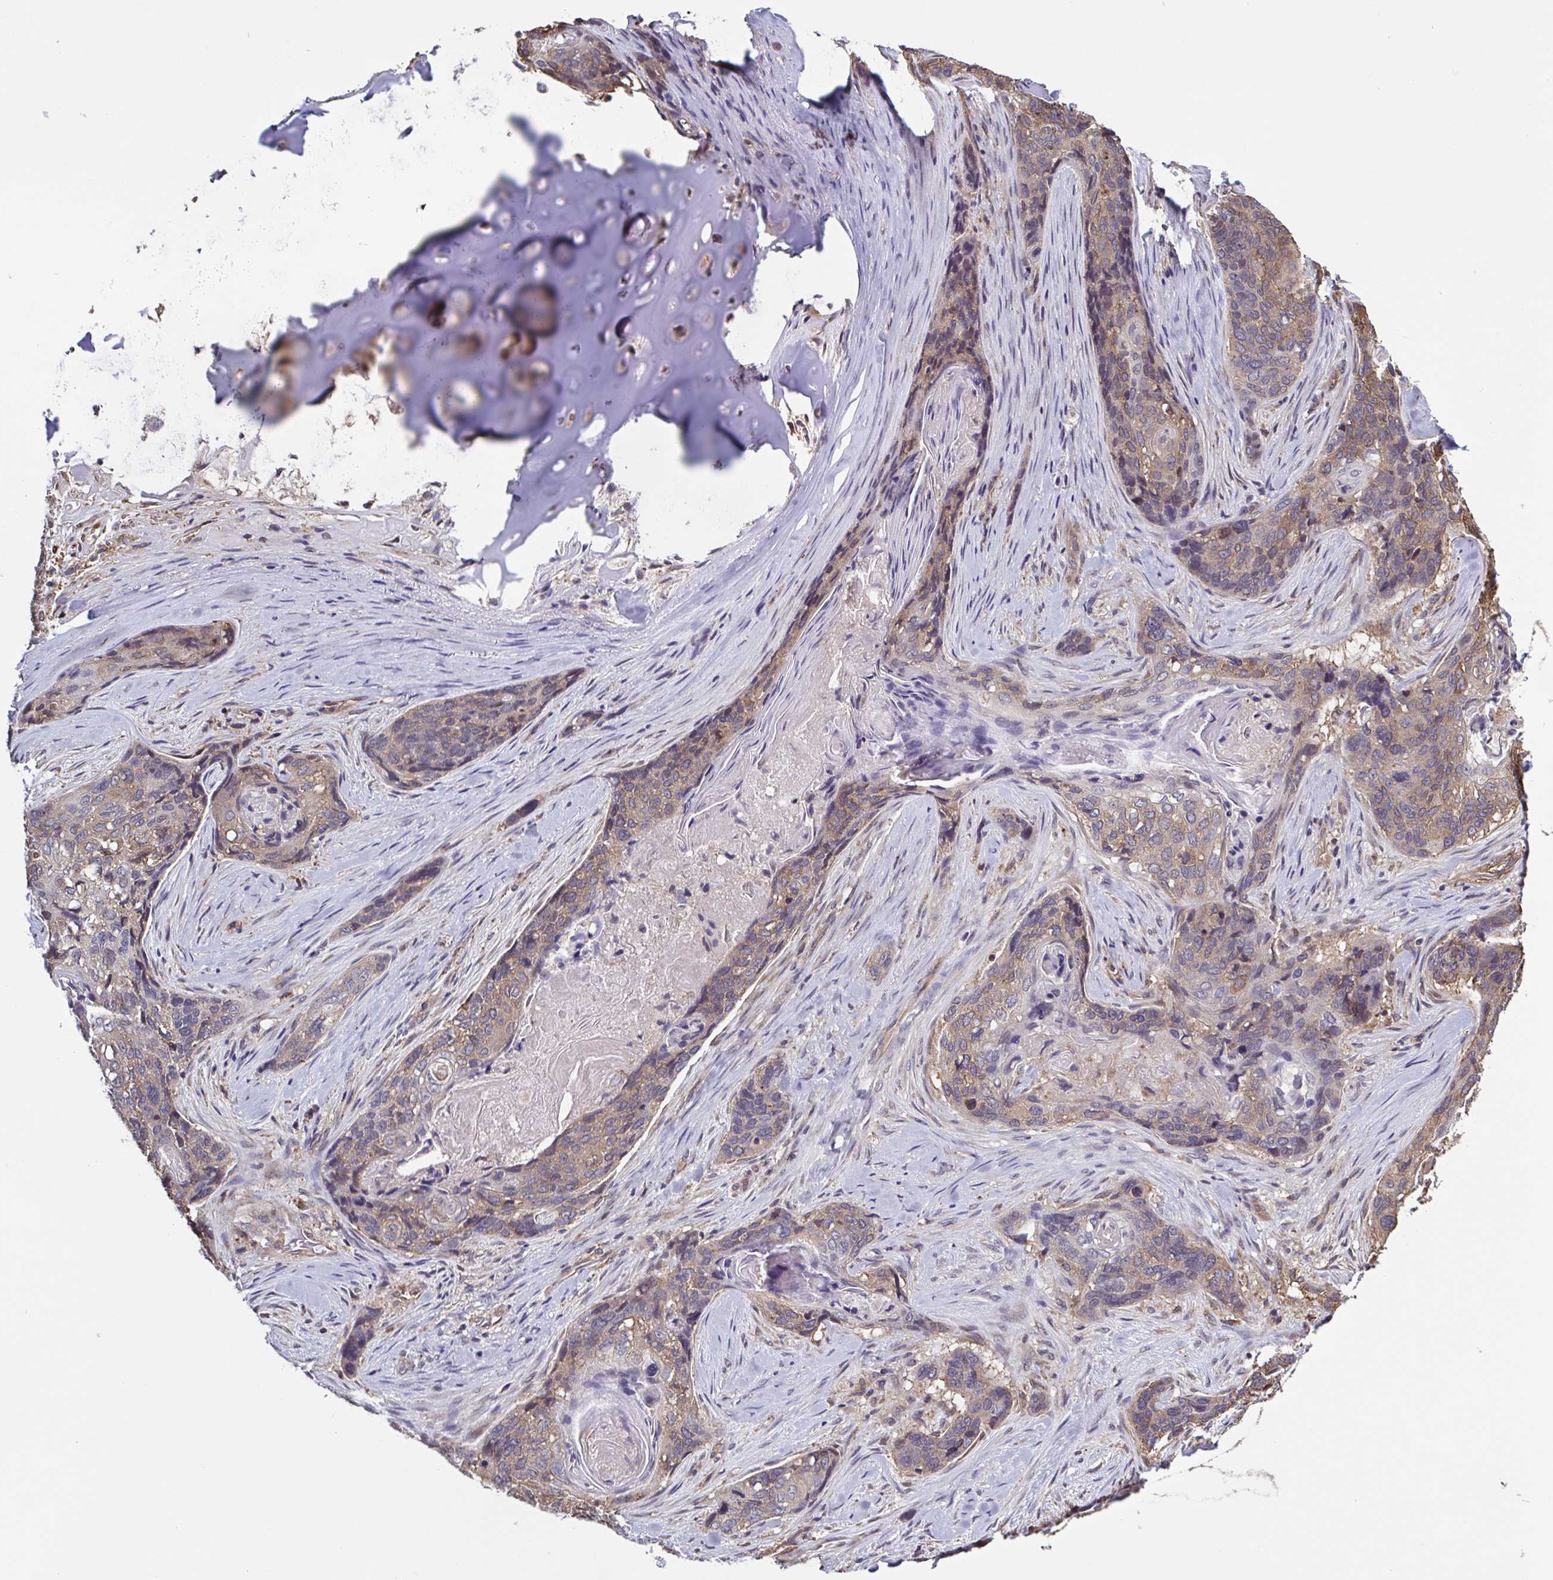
{"staining": {"intensity": "weak", "quantity": "25%-75%", "location": "cytoplasmic/membranous"}, "tissue": "lung cancer", "cell_type": "Tumor cells", "image_type": "cancer", "snomed": [{"axis": "morphology", "description": "Squamous cell carcinoma, NOS"}, {"axis": "morphology", "description": "Squamous cell carcinoma, metastatic, NOS"}, {"axis": "topography", "description": "Lymph node"}, {"axis": "topography", "description": "Lung"}], "caption": "Human lung cancer stained with a protein marker reveals weak staining in tumor cells.", "gene": "ZNF200", "patient": {"sex": "male", "age": 41}}